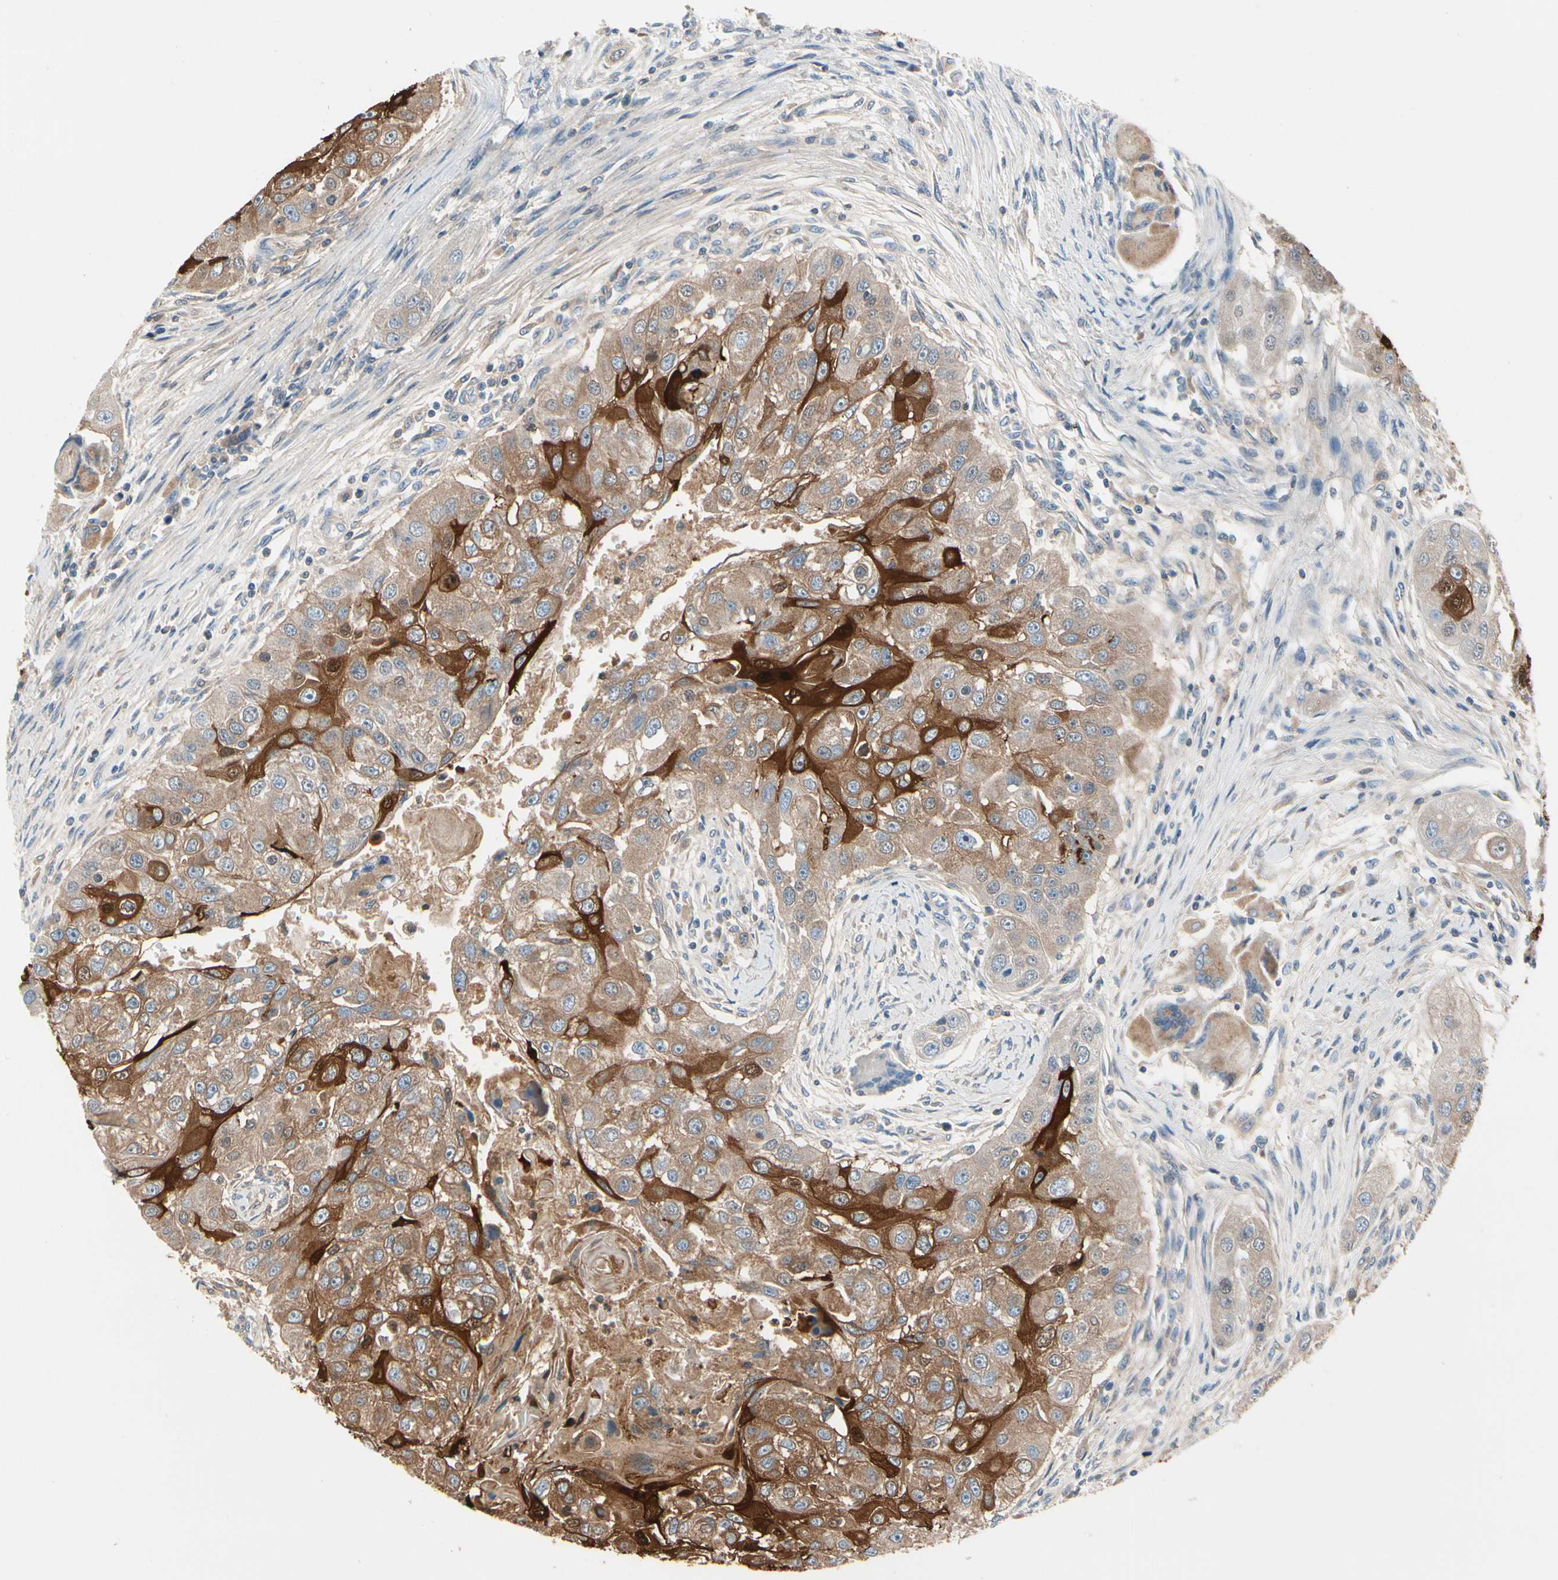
{"staining": {"intensity": "moderate", "quantity": ">75%", "location": "cytoplasmic/membranous"}, "tissue": "head and neck cancer", "cell_type": "Tumor cells", "image_type": "cancer", "snomed": [{"axis": "morphology", "description": "Normal tissue, NOS"}, {"axis": "morphology", "description": "Squamous cell carcinoma, NOS"}, {"axis": "topography", "description": "Skeletal muscle"}, {"axis": "topography", "description": "Head-Neck"}], "caption": "Approximately >75% of tumor cells in human head and neck cancer (squamous cell carcinoma) display moderate cytoplasmic/membranous protein positivity as visualized by brown immunohistochemical staining.", "gene": "STK40", "patient": {"sex": "male", "age": 51}}